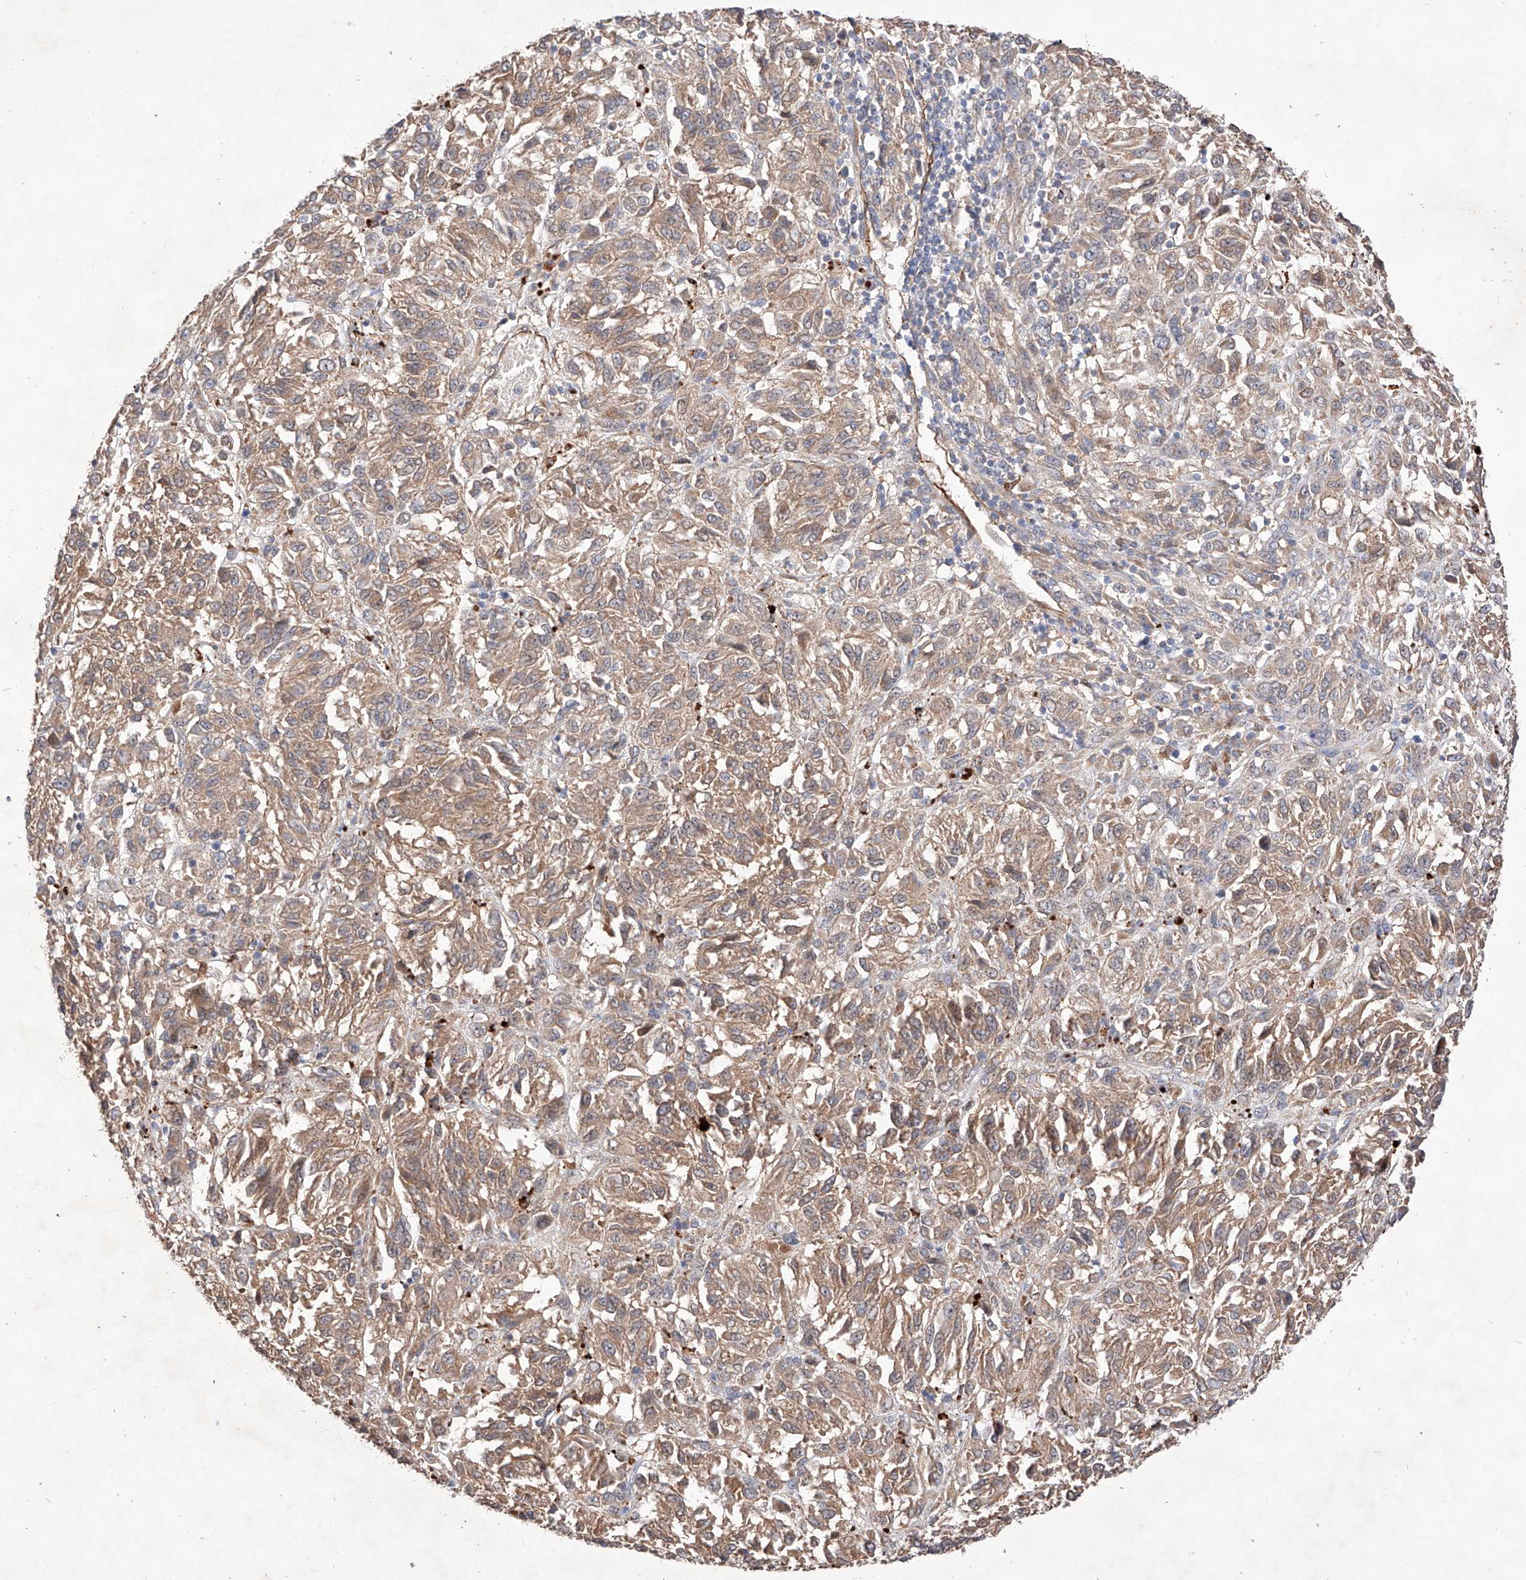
{"staining": {"intensity": "moderate", "quantity": ">75%", "location": "cytoplasmic/membranous"}, "tissue": "melanoma", "cell_type": "Tumor cells", "image_type": "cancer", "snomed": [{"axis": "morphology", "description": "Malignant melanoma, Metastatic site"}, {"axis": "topography", "description": "Lung"}], "caption": "Melanoma stained with a brown dye shows moderate cytoplasmic/membranous positive positivity in about >75% of tumor cells.", "gene": "C6orf62", "patient": {"sex": "male", "age": 64}}